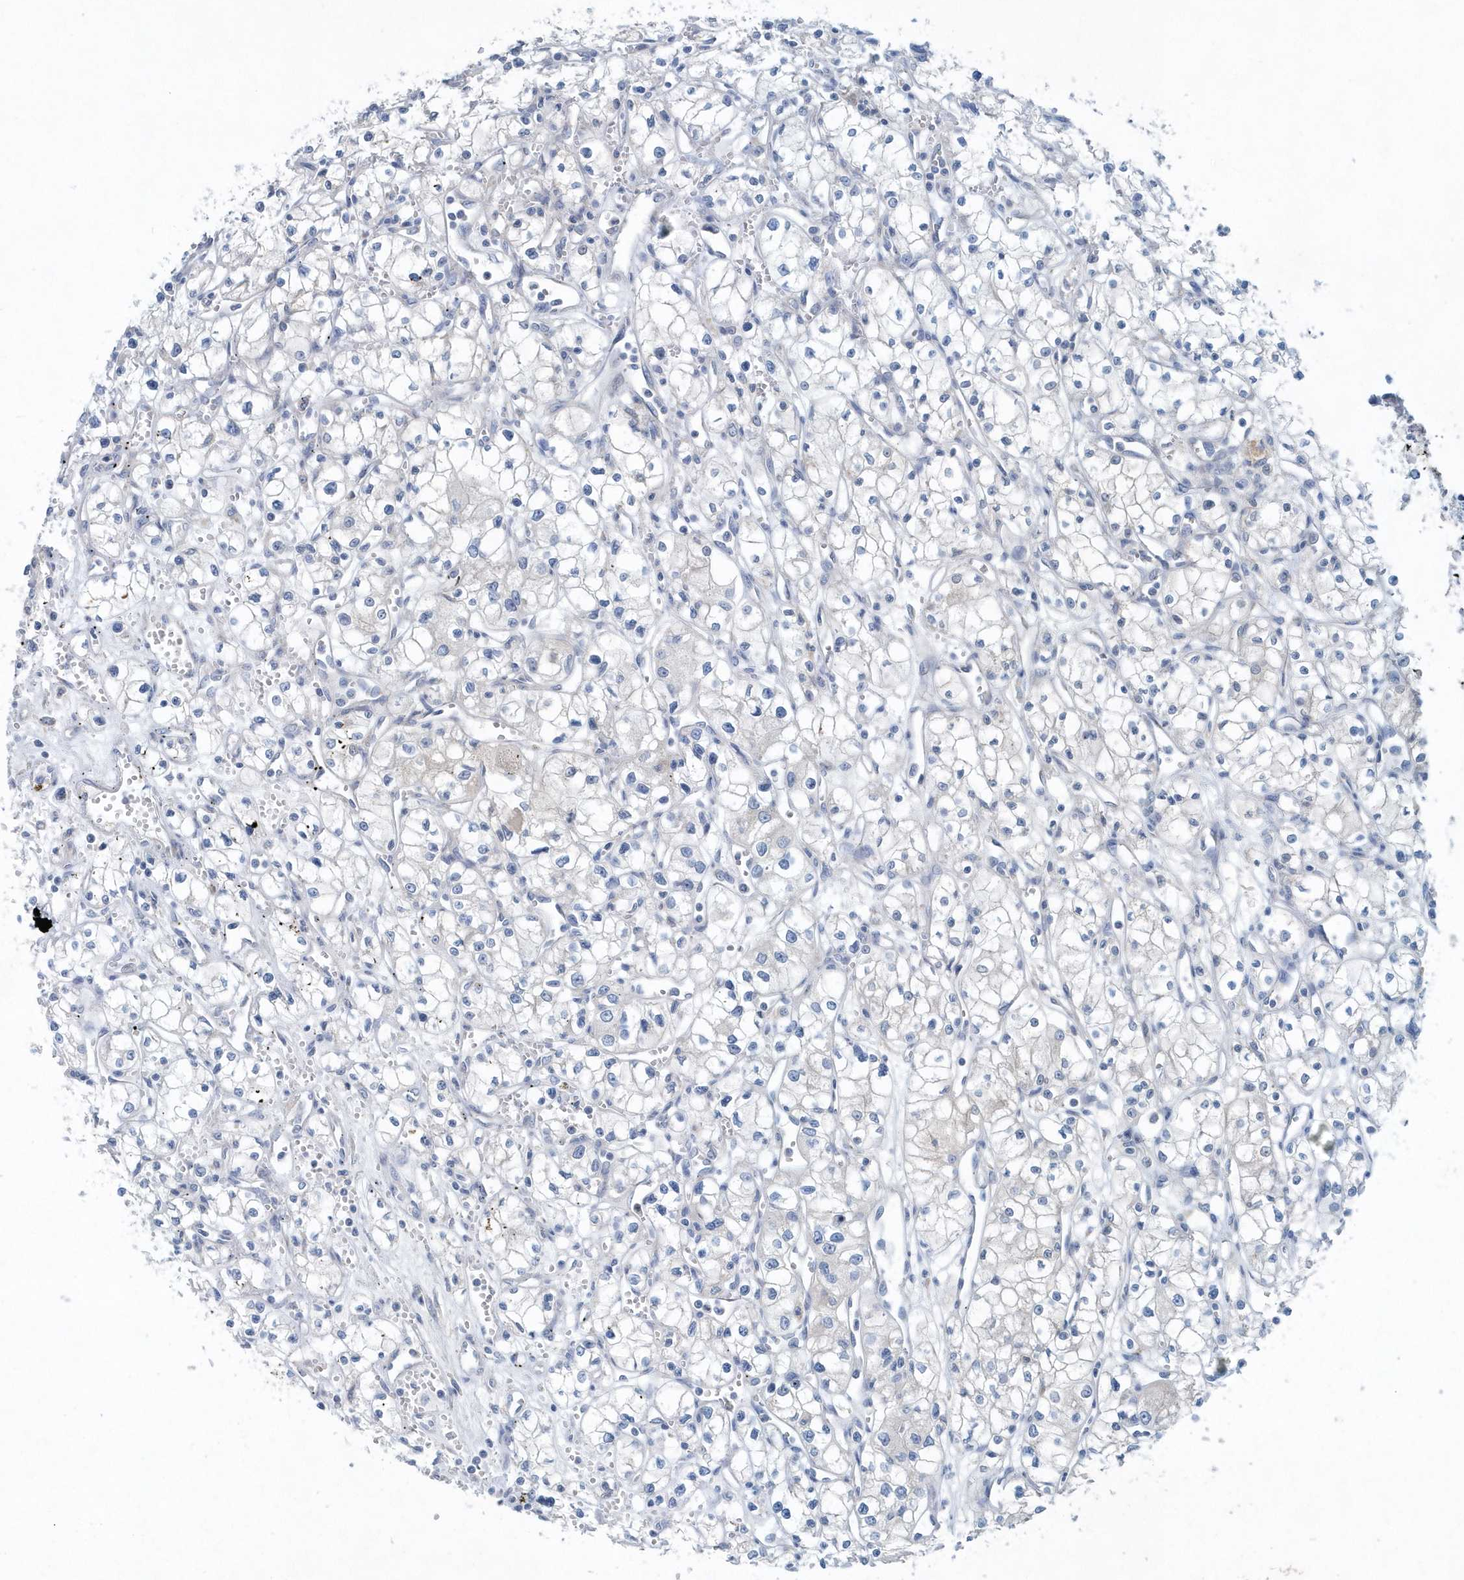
{"staining": {"intensity": "negative", "quantity": "none", "location": "none"}, "tissue": "renal cancer", "cell_type": "Tumor cells", "image_type": "cancer", "snomed": [{"axis": "morphology", "description": "Adenocarcinoma, NOS"}, {"axis": "topography", "description": "Kidney"}], "caption": "Protein analysis of adenocarcinoma (renal) demonstrates no significant positivity in tumor cells.", "gene": "PFN2", "patient": {"sex": "male", "age": 59}}